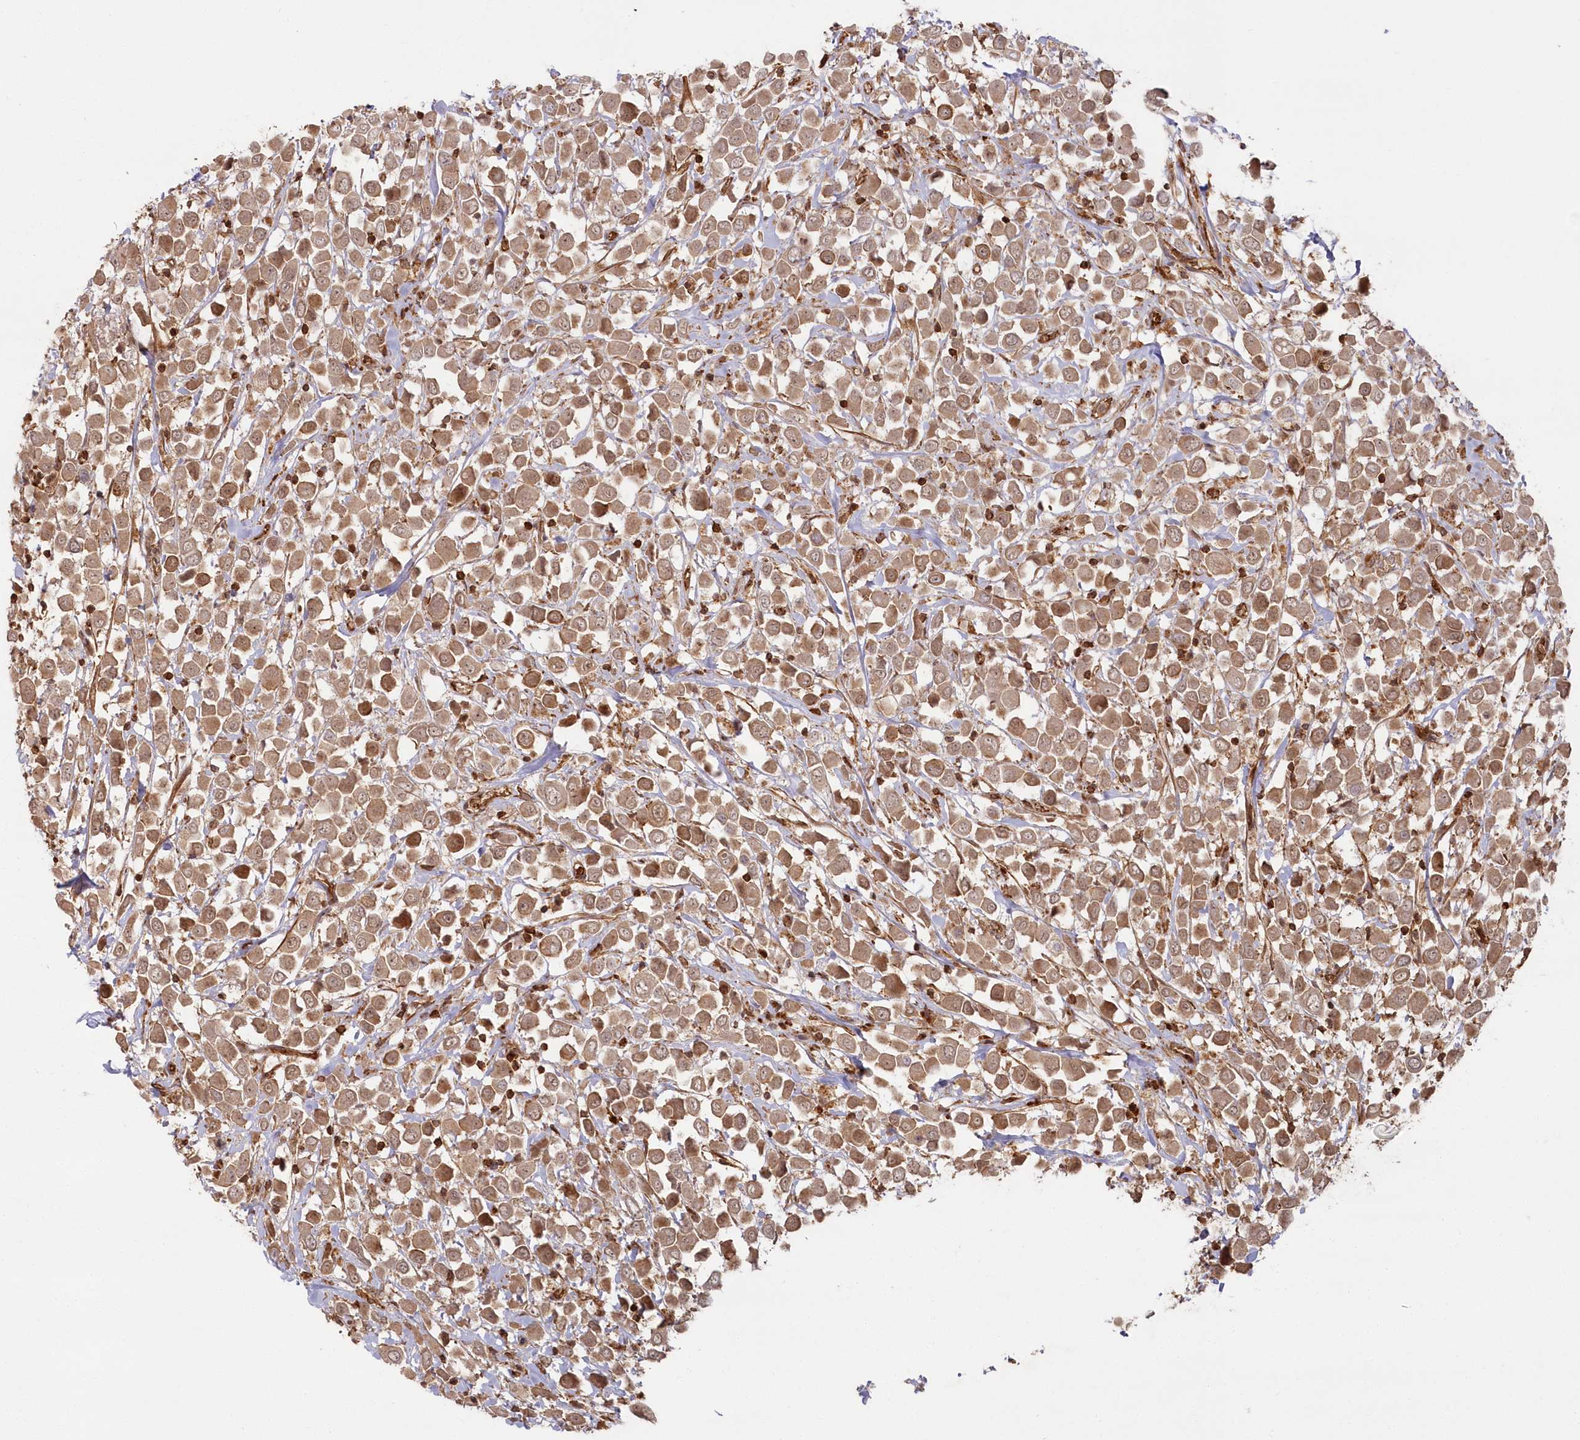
{"staining": {"intensity": "moderate", "quantity": ">75%", "location": "cytoplasmic/membranous"}, "tissue": "breast cancer", "cell_type": "Tumor cells", "image_type": "cancer", "snomed": [{"axis": "morphology", "description": "Duct carcinoma"}, {"axis": "topography", "description": "Breast"}], "caption": "A photomicrograph of human infiltrating ductal carcinoma (breast) stained for a protein reveals moderate cytoplasmic/membranous brown staining in tumor cells.", "gene": "RGCC", "patient": {"sex": "female", "age": 61}}